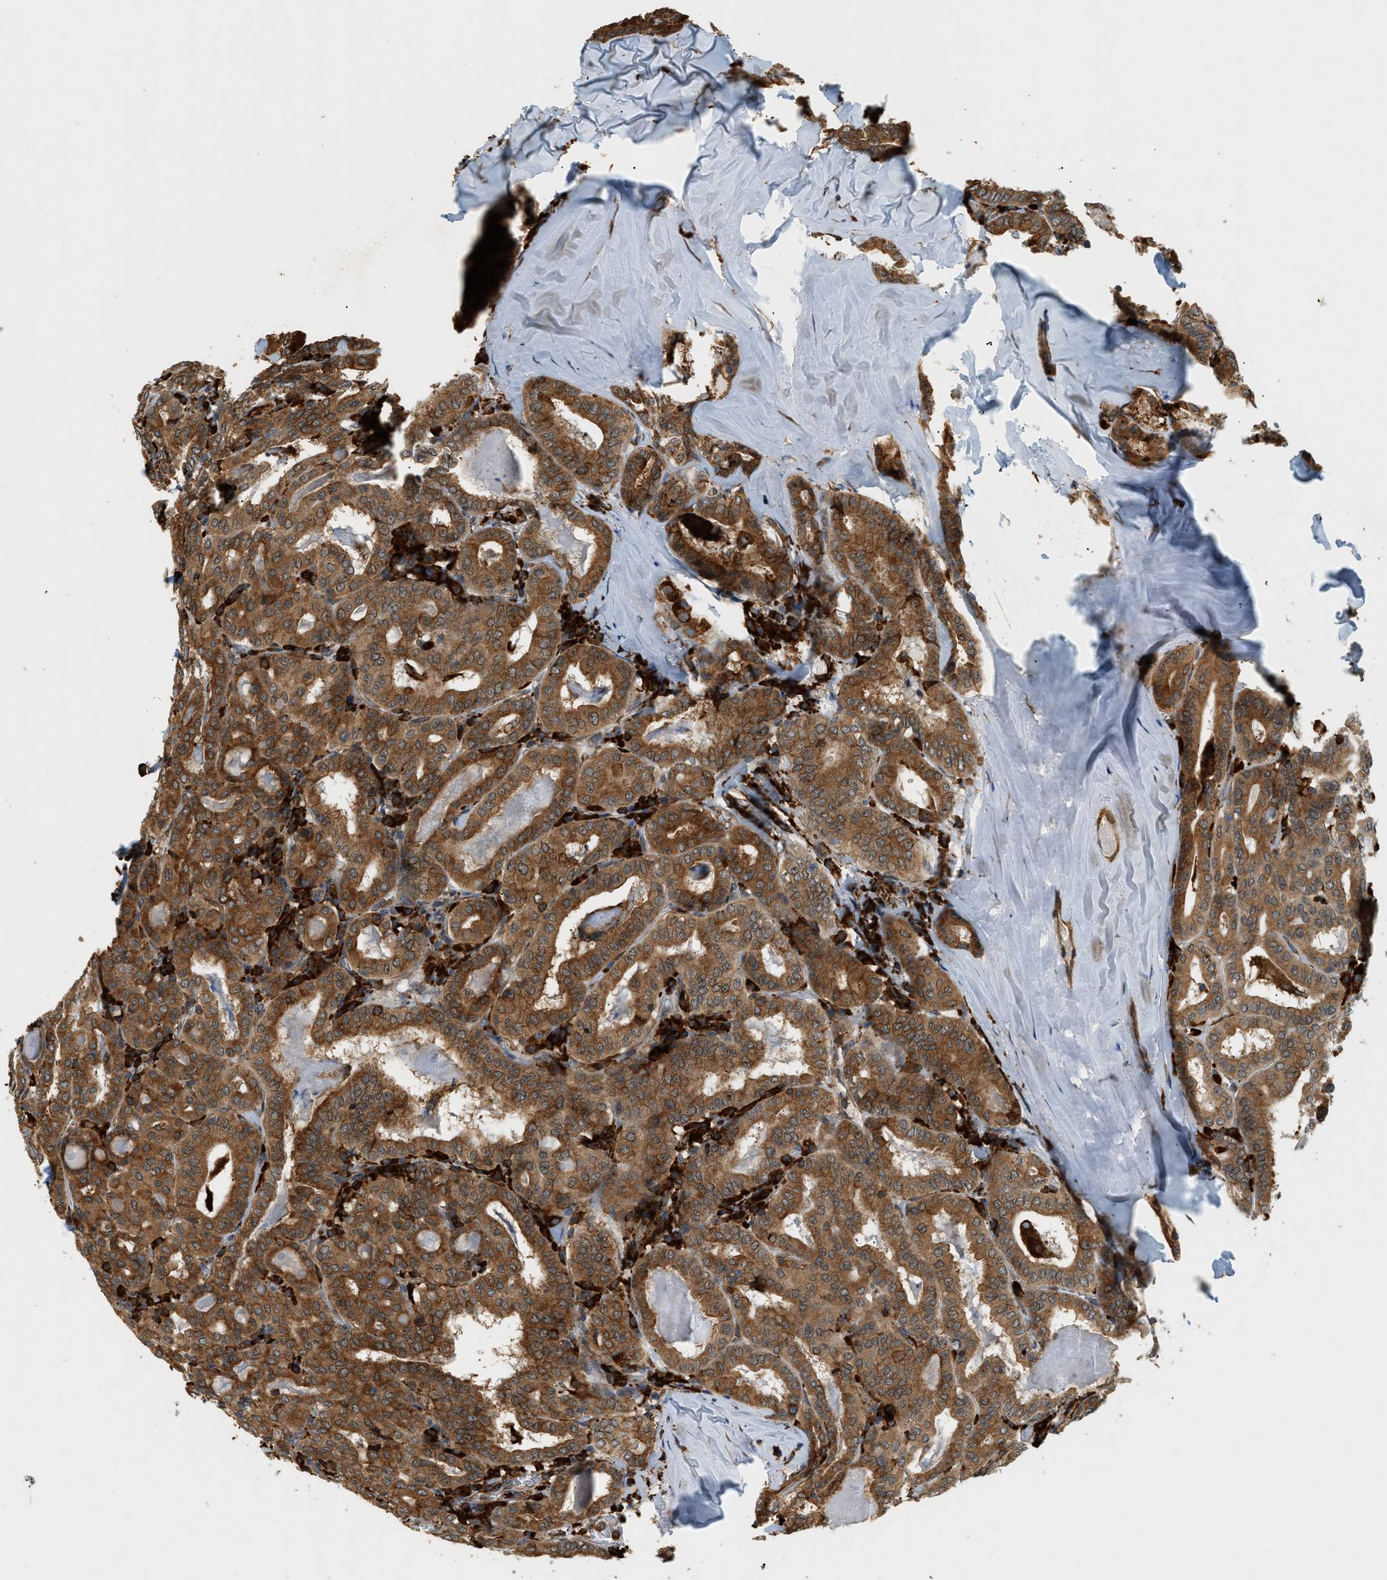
{"staining": {"intensity": "strong", "quantity": ">75%", "location": "cytoplasmic/membranous,nuclear"}, "tissue": "thyroid cancer", "cell_type": "Tumor cells", "image_type": "cancer", "snomed": [{"axis": "morphology", "description": "Papillary adenocarcinoma, NOS"}, {"axis": "topography", "description": "Thyroid gland"}], "caption": "Strong cytoplasmic/membranous and nuclear staining for a protein is seen in approximately >75% of tumor cells of papillary adenocarcinoma (thyroid) using IHC.", "gene": "SEMA4D", "patient": {"sex": "female", "age": 42}}